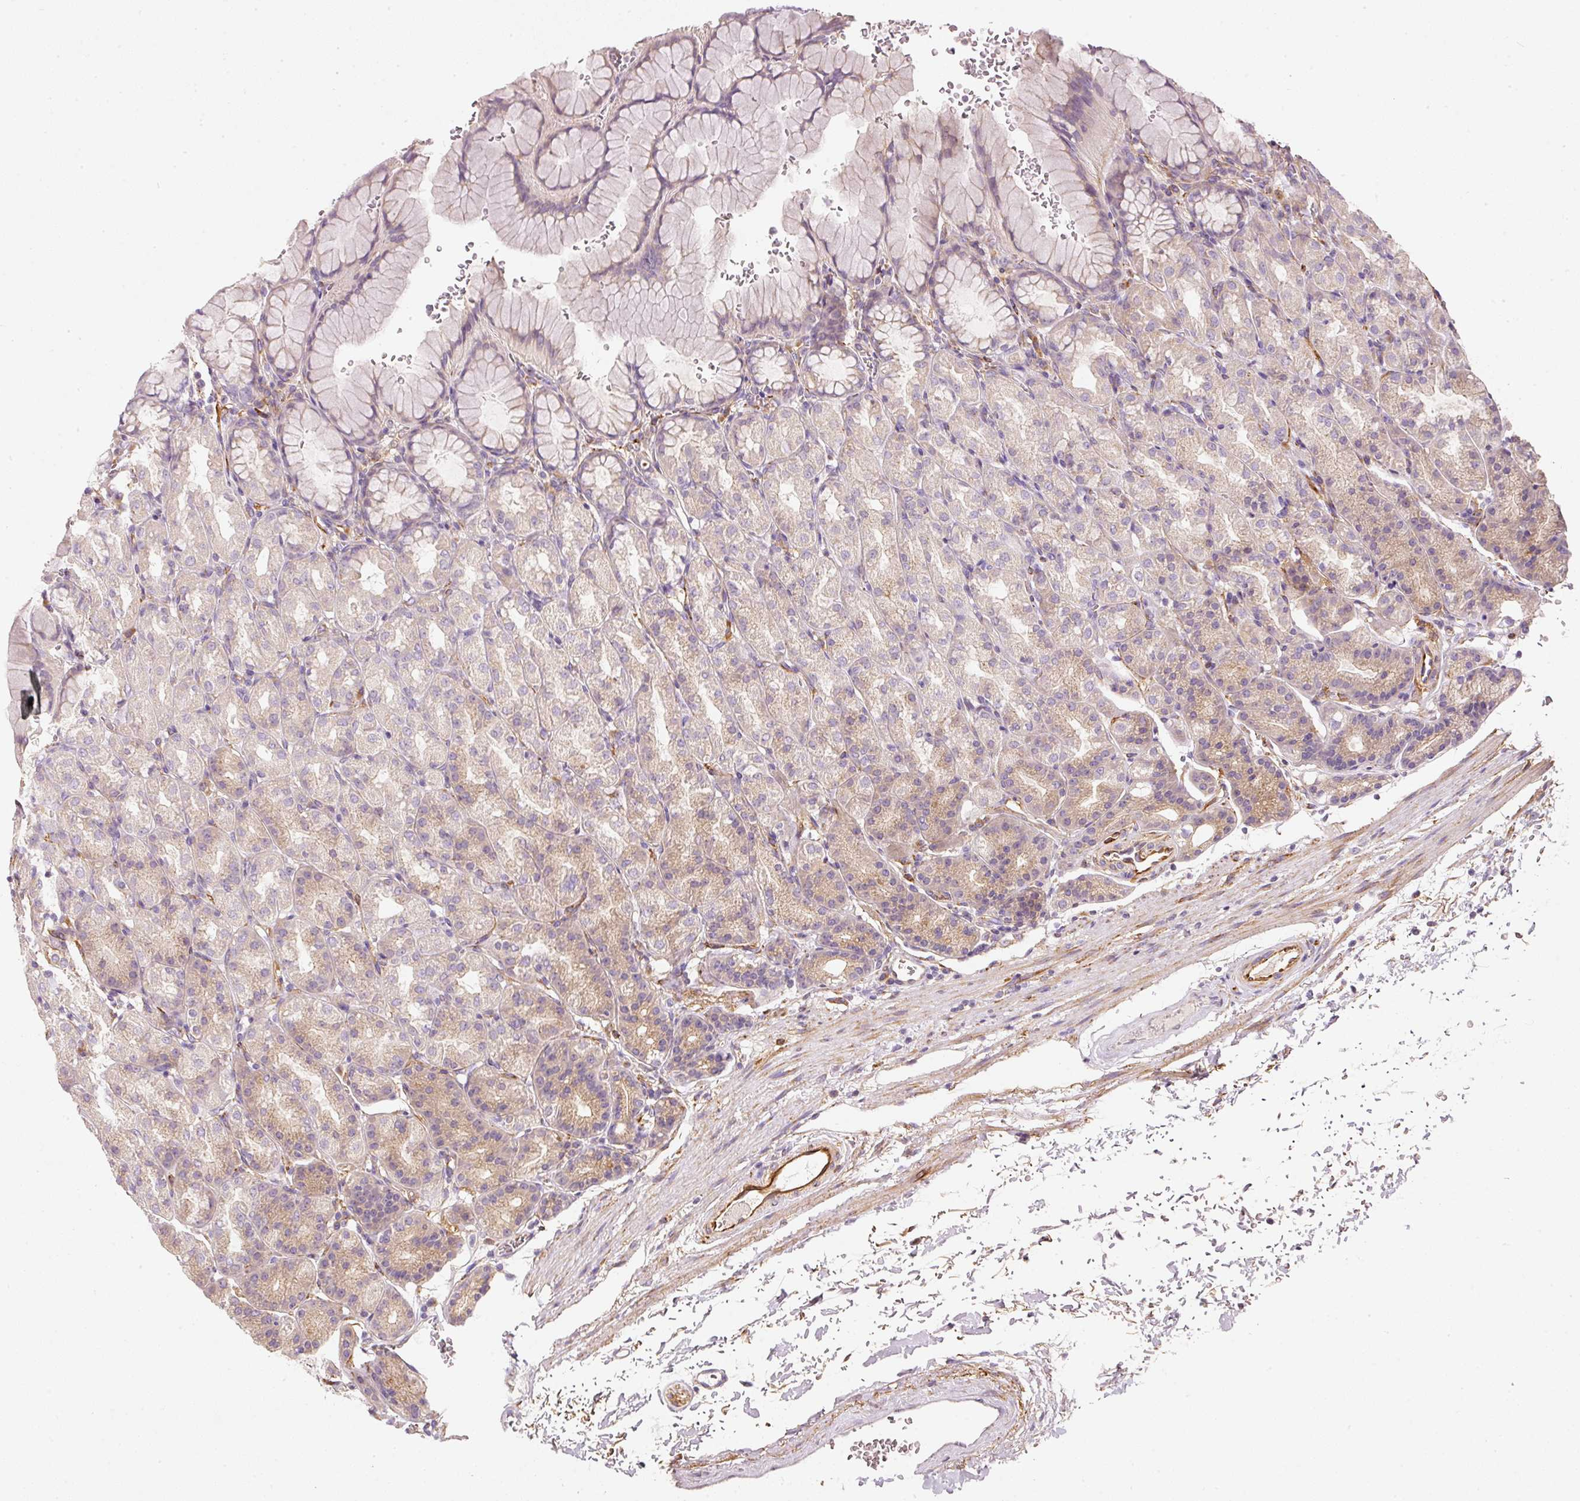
{"staining": {"intensity": "moderate", "quantity": "<25%", "location": "cytoplasmic/membranous"}, "tissue": "stomach", "cell_type": "Glandular cells", "image_type": "normal", "snomed": [{"axis": "morphology", "description": "Normal tissue, NOS"}, {"axis": "topography", "description": "Stomach, upper"}], "caption": "A low amount of moderate cytoplasmic/membranous positivity is seen in about <25% of glandular cells in benign stomach. (Stains: DAB (3,3'-diaminobenzidine) in brown, nuclei in blue, Microscopy: brightfield microscopy at high magnification).", "gene": "RNF167", "patient": {"sex": "female", "age": 81}}